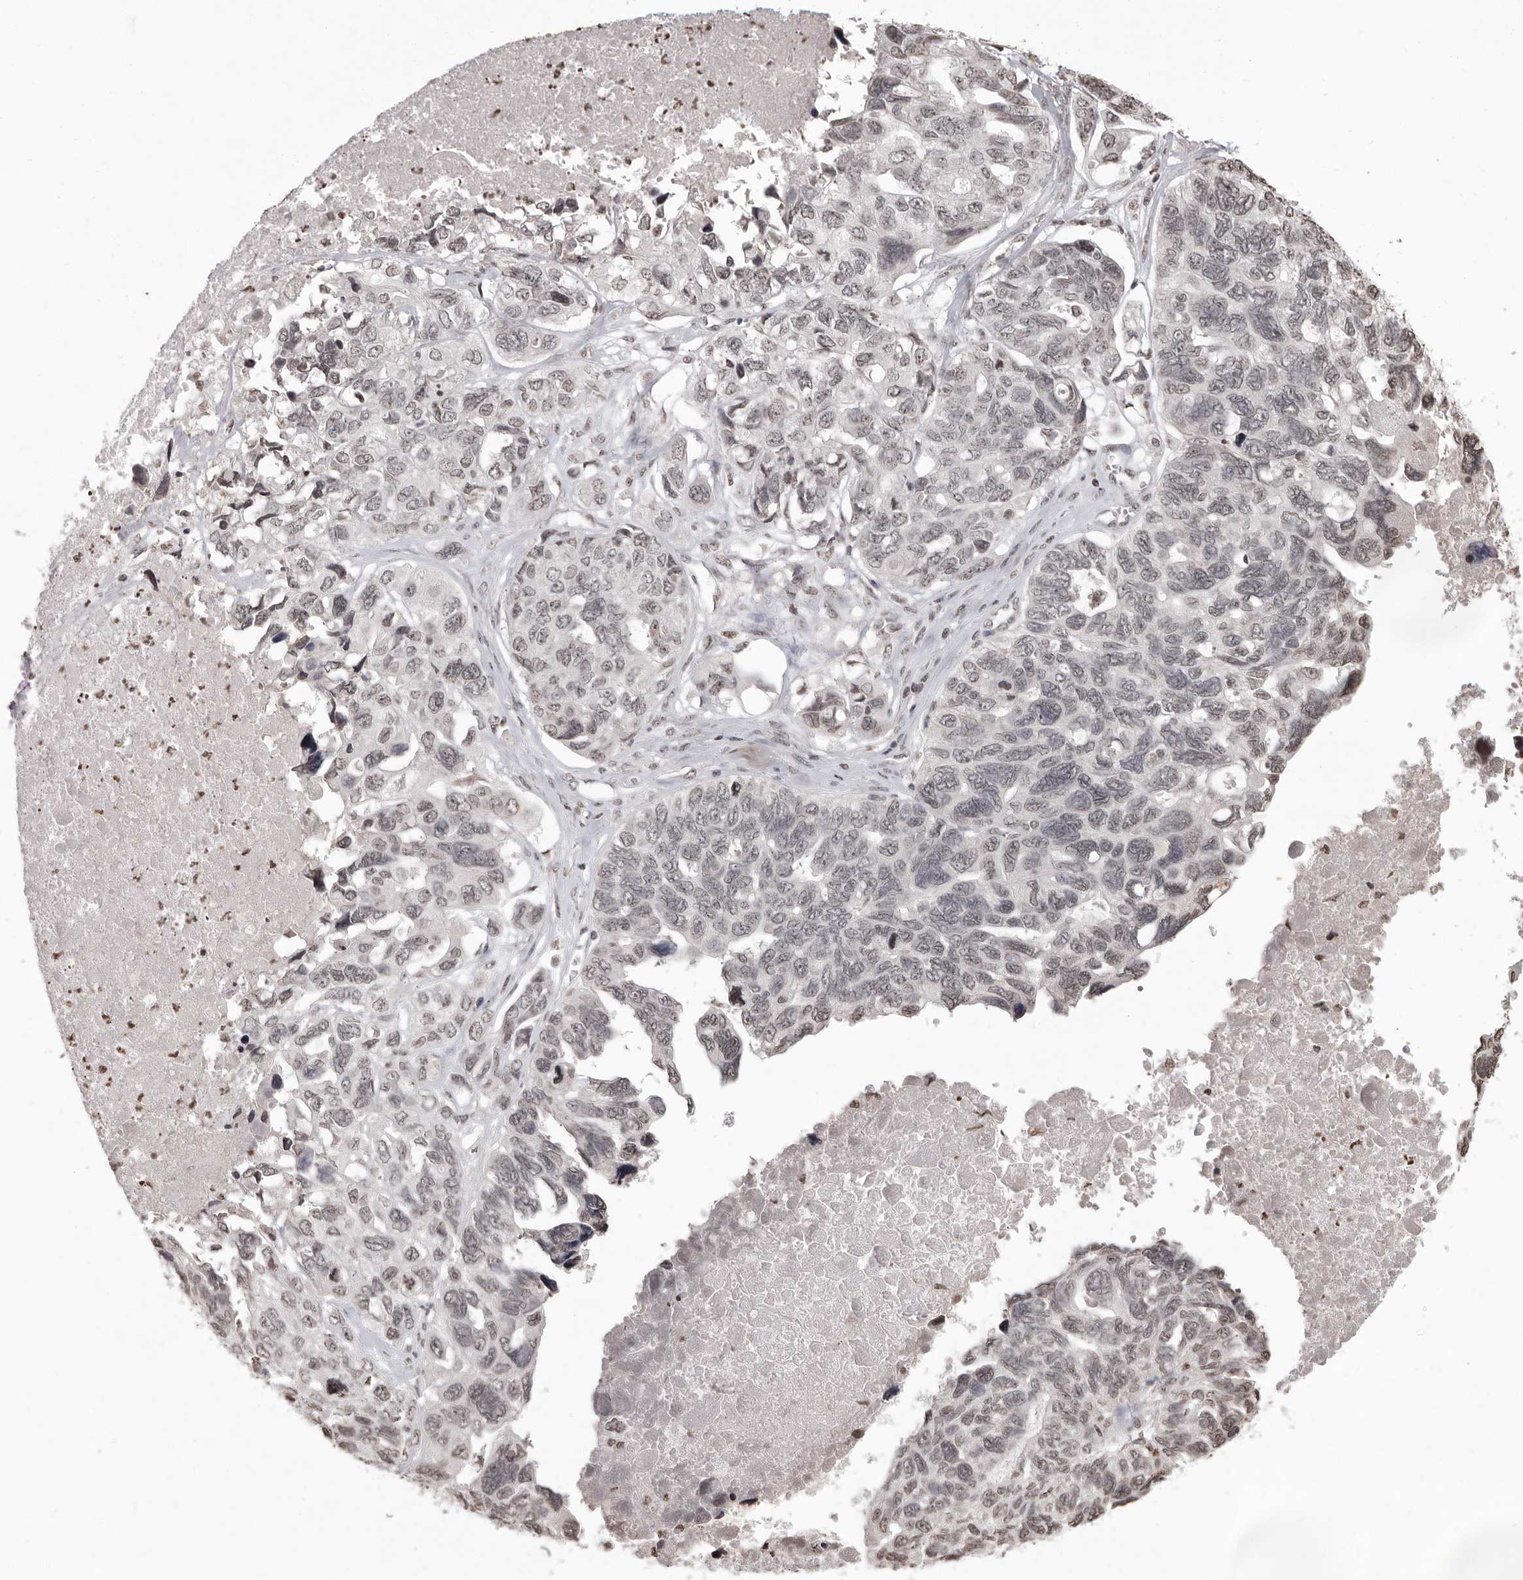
{"staining": {"intensity": "weak", "quantity": "25%-75%", "location": "nuclear"}, "tissue": "ovarian cancer", "cell_type": "Tumor cells", "image_type": "cancer", "snomed": [{"axis": "morphology", "description": "Cystadenocarcinoma, serous, NOS"}, {"axis": "topography", "description": "Ovary"}], "caption": "IHC image of neoplastic tissue: human serous cystadenocarcinoma (ovarian) stained using IHC exhibits low levels of weak protein expression localized specifically in the nuclear of tumor cells, appearing as a nuclear brown color.", "gene": "WDR45", "patient": {"sex": "female", "age": 79}}